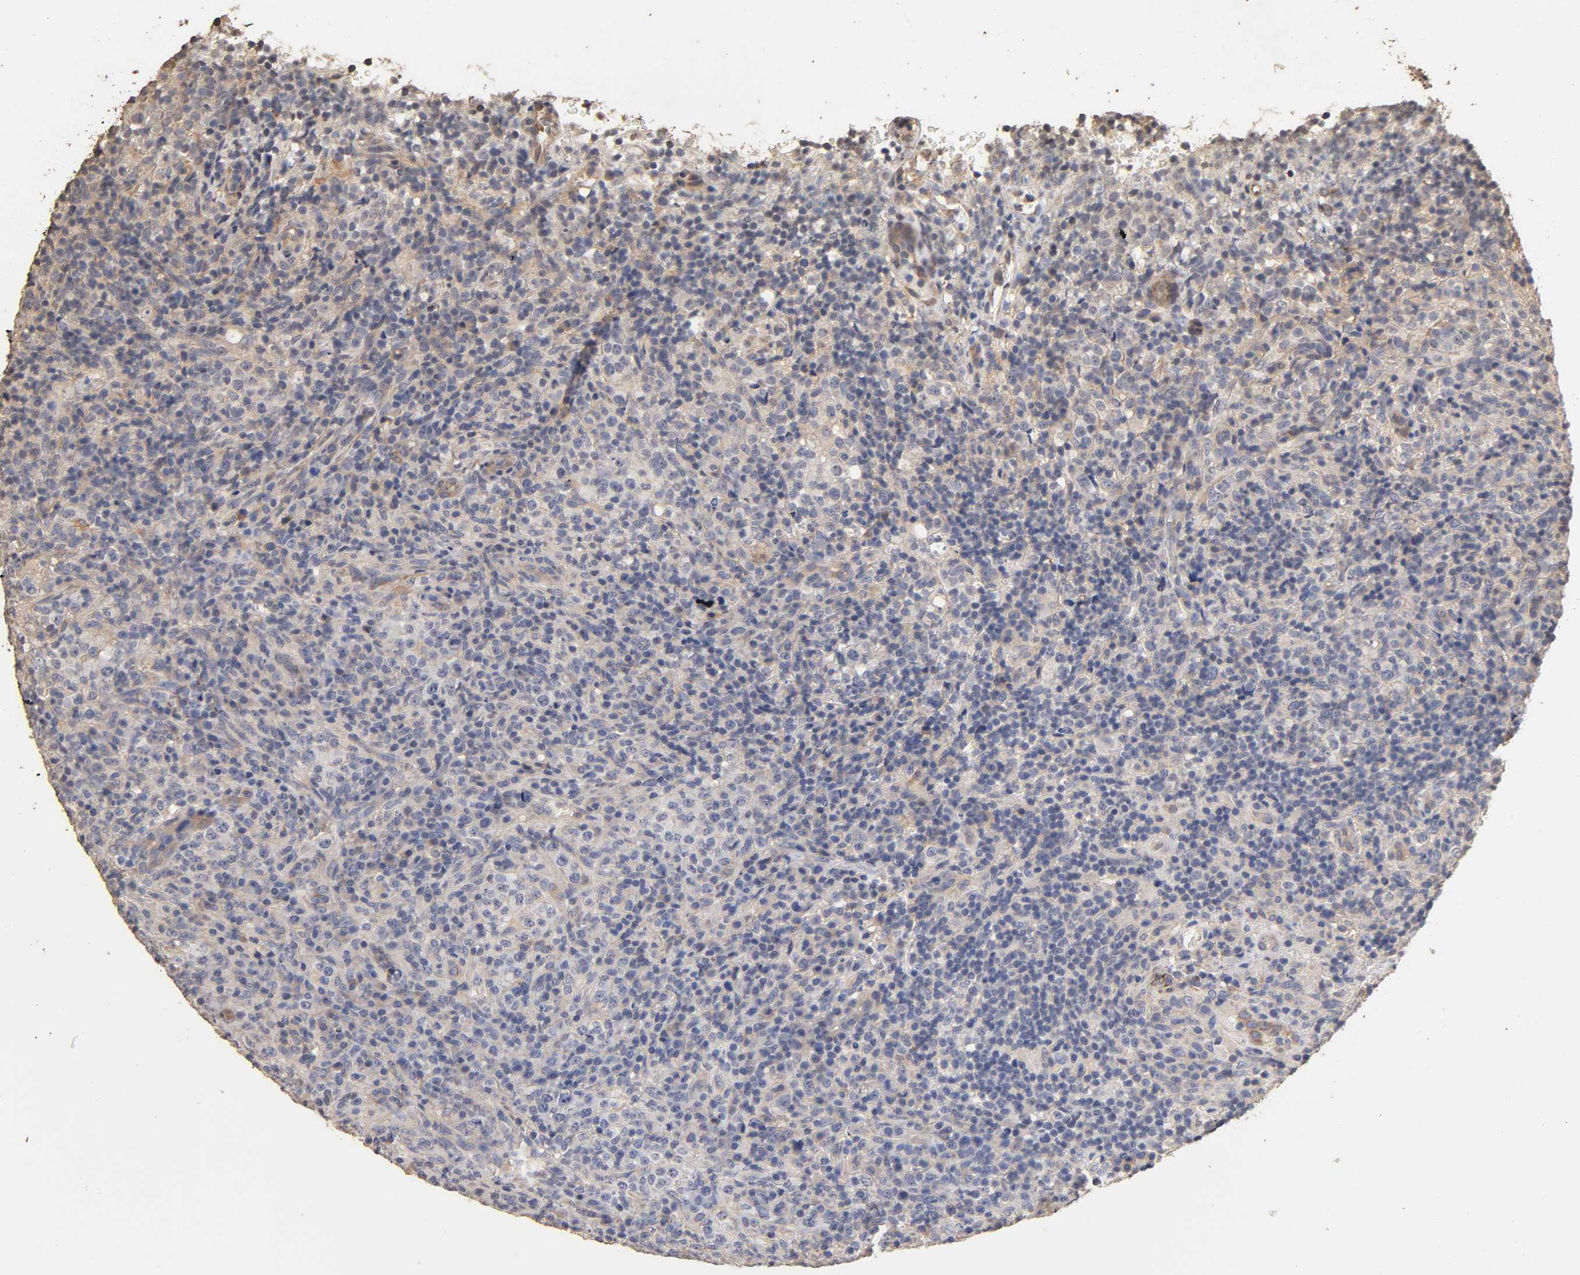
{"staining": {"intensity": "negative", "quantity": "none", "location": "none"}, "tissue": "lymphoma", "cell_type": "Tumor cells", "image_type": "cancer", "snomed": [{"axis": "morphology", "description": "Malignant lymphoma, non-Hodgkin's type, High grade"}, {"axis": "topography", "description": "Lymph node"}], "caption": "A high-resolution micrograph shows immunohistochemistry (IHC) staining of malignant lymphoma, non-Hodgkin's type (high-grade), which displays no significant expression in tumor cells.", "gene": "VSIG4", "patient": {"sex": "female", "age": 76}}